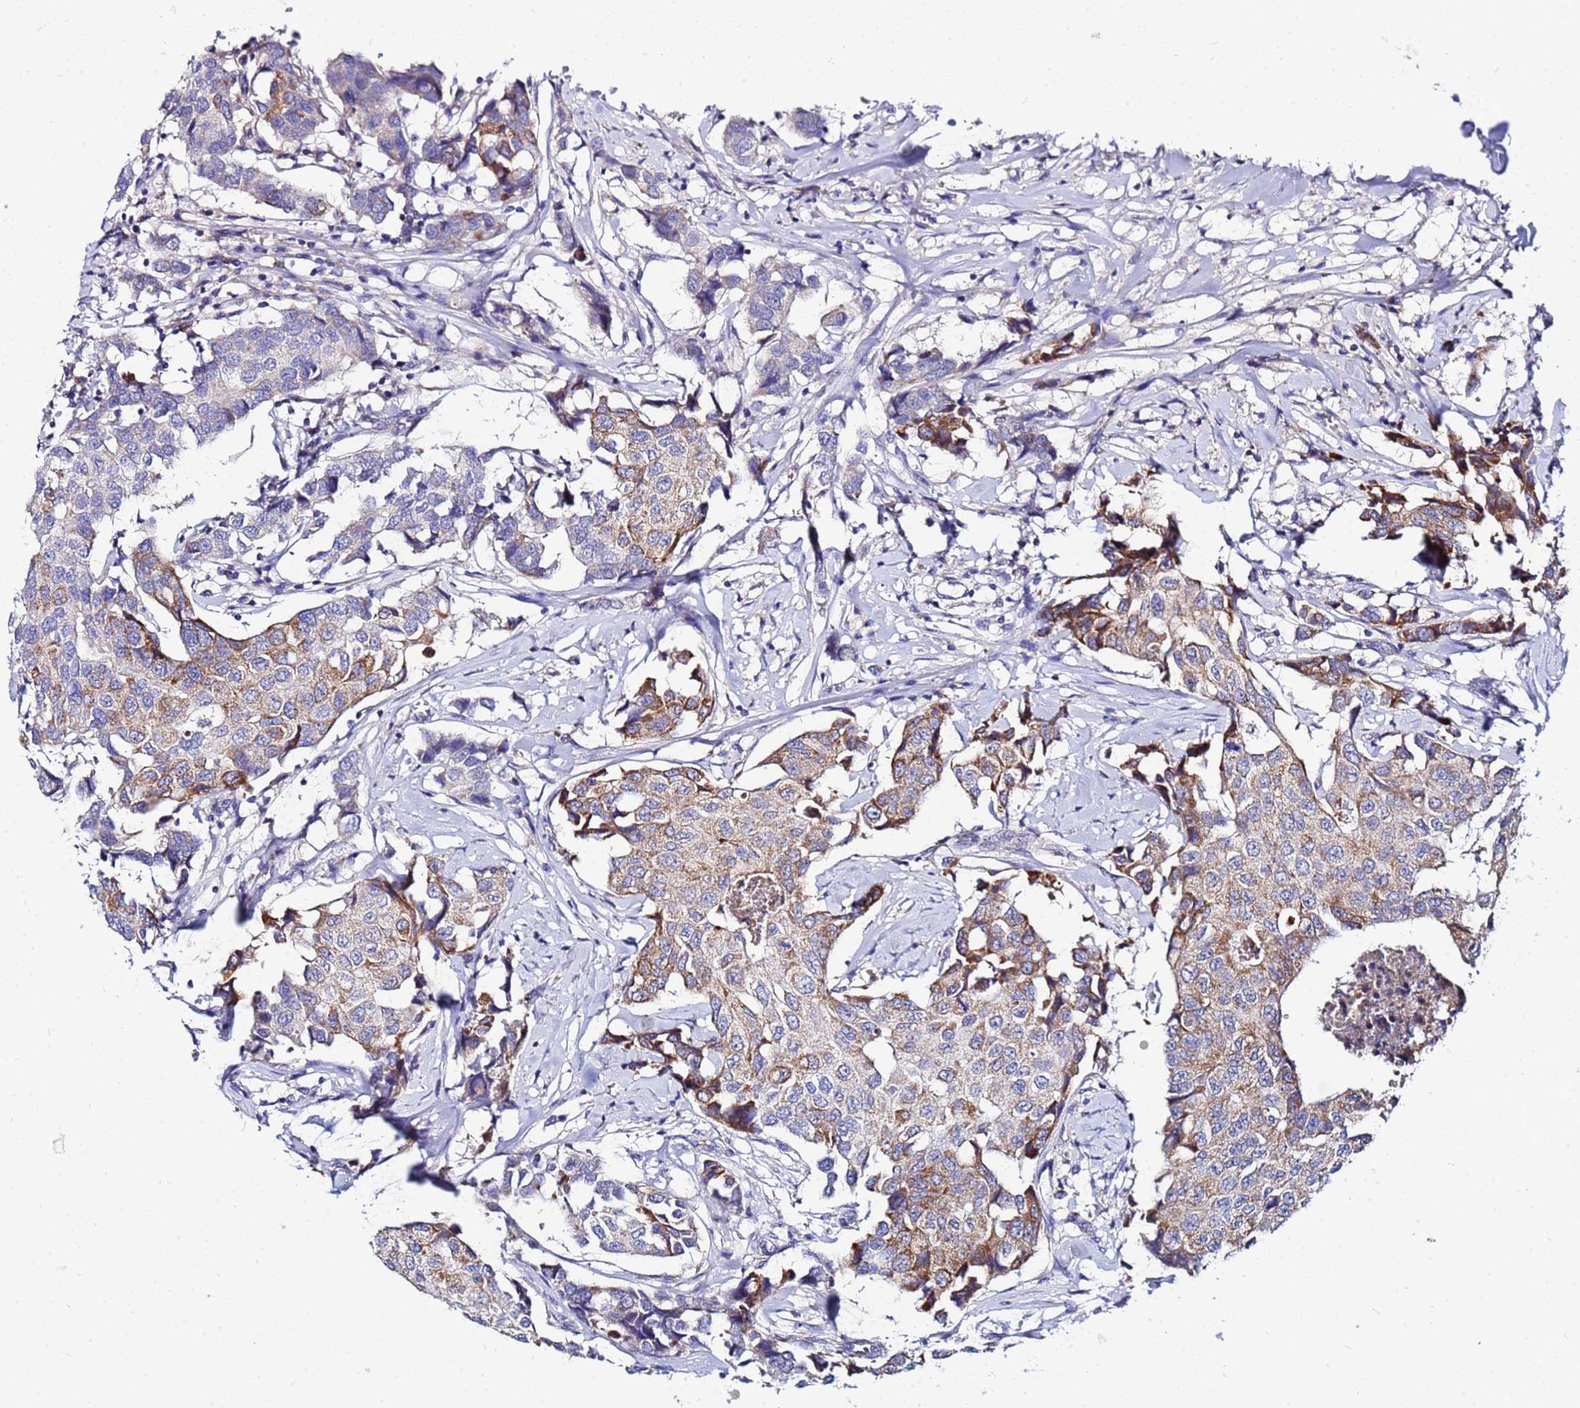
{"staining": {"intensity": "moderate", "quantity": "25%-75%", "location": "cytoplasmic/membranous"}, "tissue": "breast cancer", "cell_type": "Tumor cells", "image_type": "cancer", "snomed": [{"axis": "morphology", "description": "Duct carcinoma"}, {"axis": "topography", "description": "Breast"}], "caption": "Tumor cells exhibit moderate cytoplasmic/membranous staining in about 25%-75% of cells in breast cancer (intraductal carcinoma).", "gene": "FAHD2A", "patient": {"sex": "female", "age": 80}}